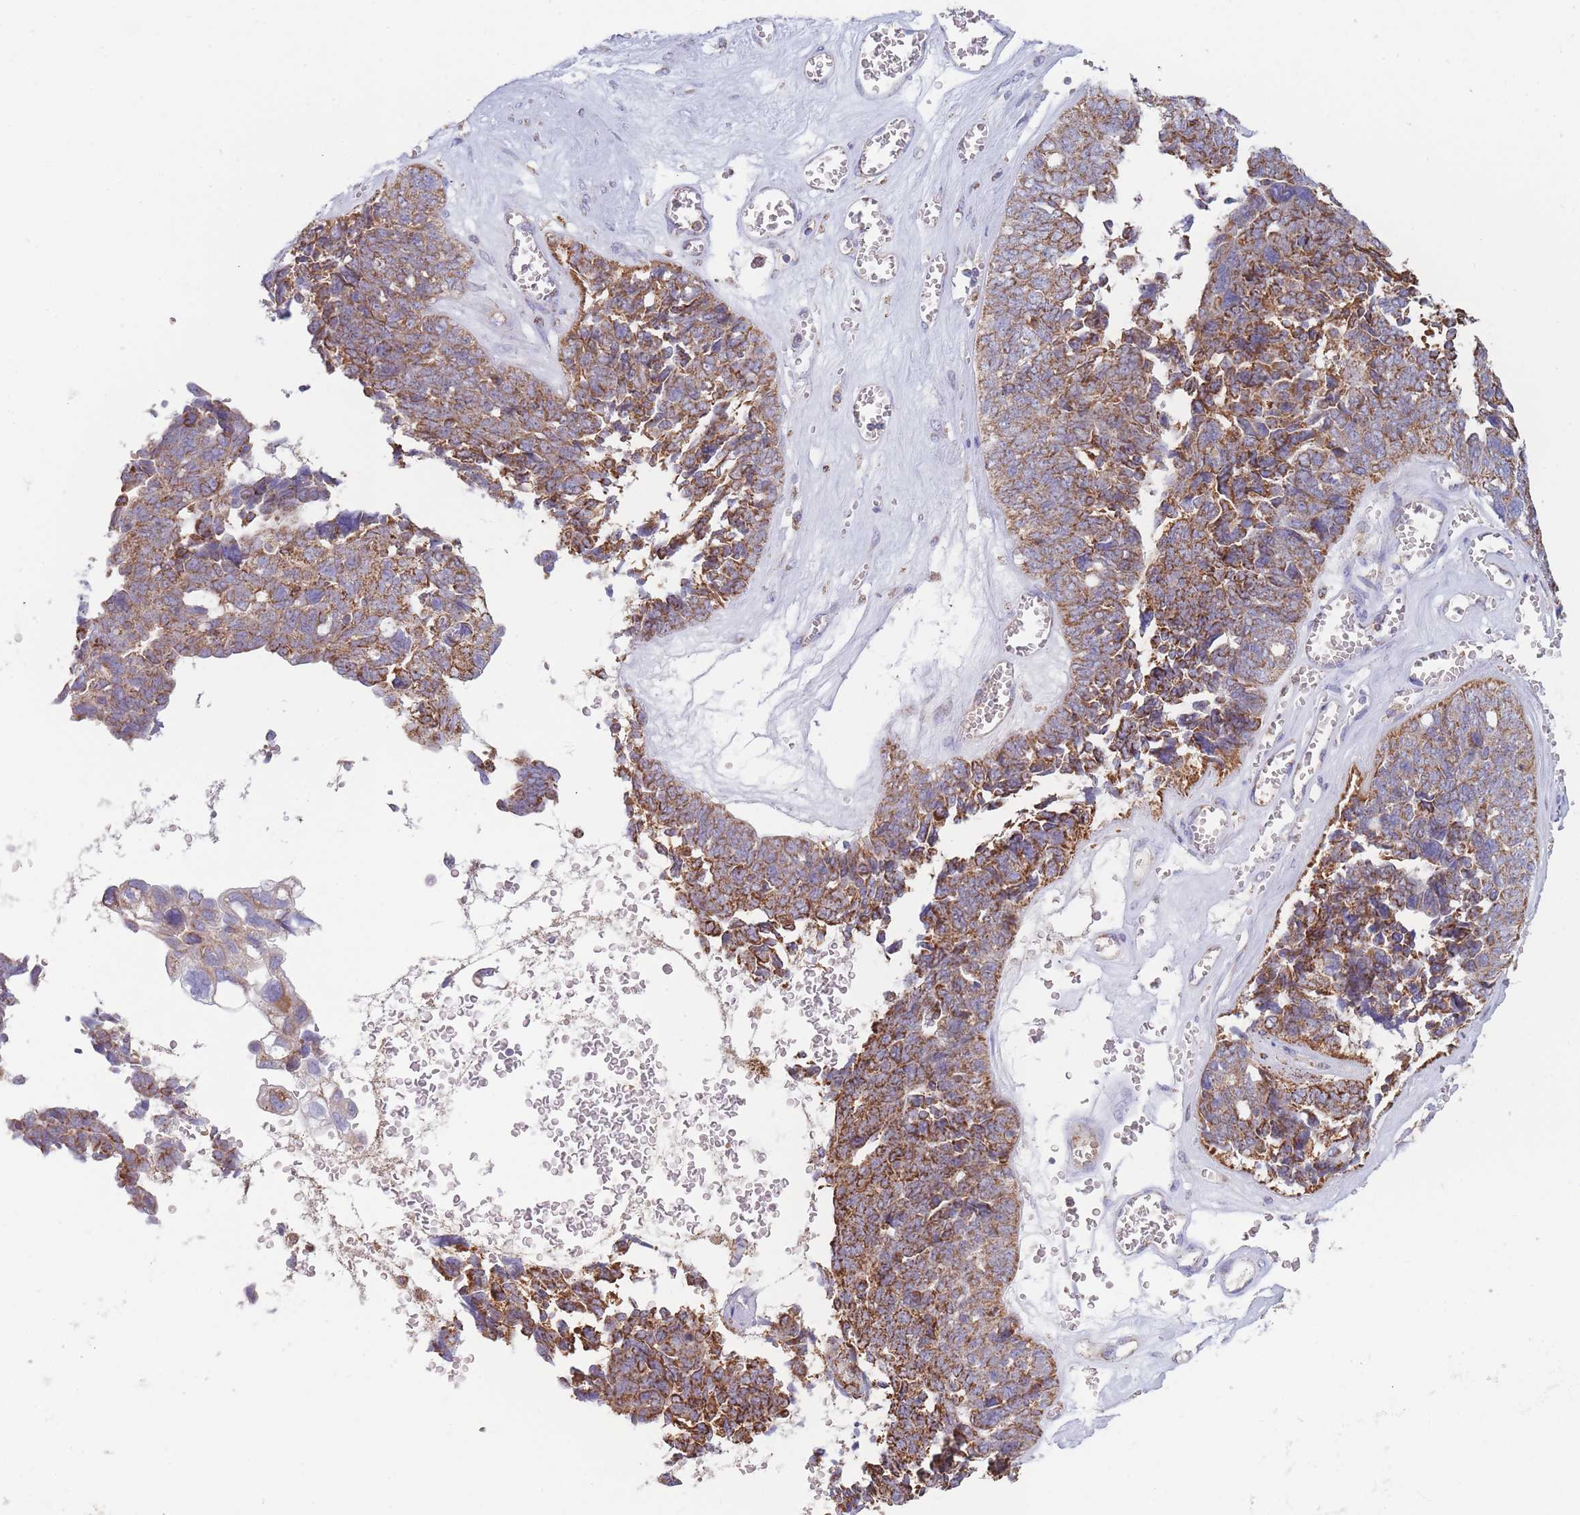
{"staining": {"intensity": "moderate", "quantity": ">75%", "location": "cytoplasmic/membranous"}, "tissue": "ovarian cancer", "cell_type": "Tumor cells", "image_type": "cancer", "snomed": [{"axis": "morphology", "description": "Cystadenocarcinoma, serous, NOS"}, {"axis": "topography", "description": "Ovary"}], "caption": "IHC staining of ovarian serous cystadenocarcinoma, which shows medium levels of moderate cytoplasmic/membranous staining in about >75% of tumor cells indicating moderate cytoplasmic/membranous protein positivity. The staining was performed using DAB (brown) for protein detection and nuclei were counterstained in hematoxylin (blue).", "gene": "MRPL17", "patient": {"sex": "female", "age": 79}}